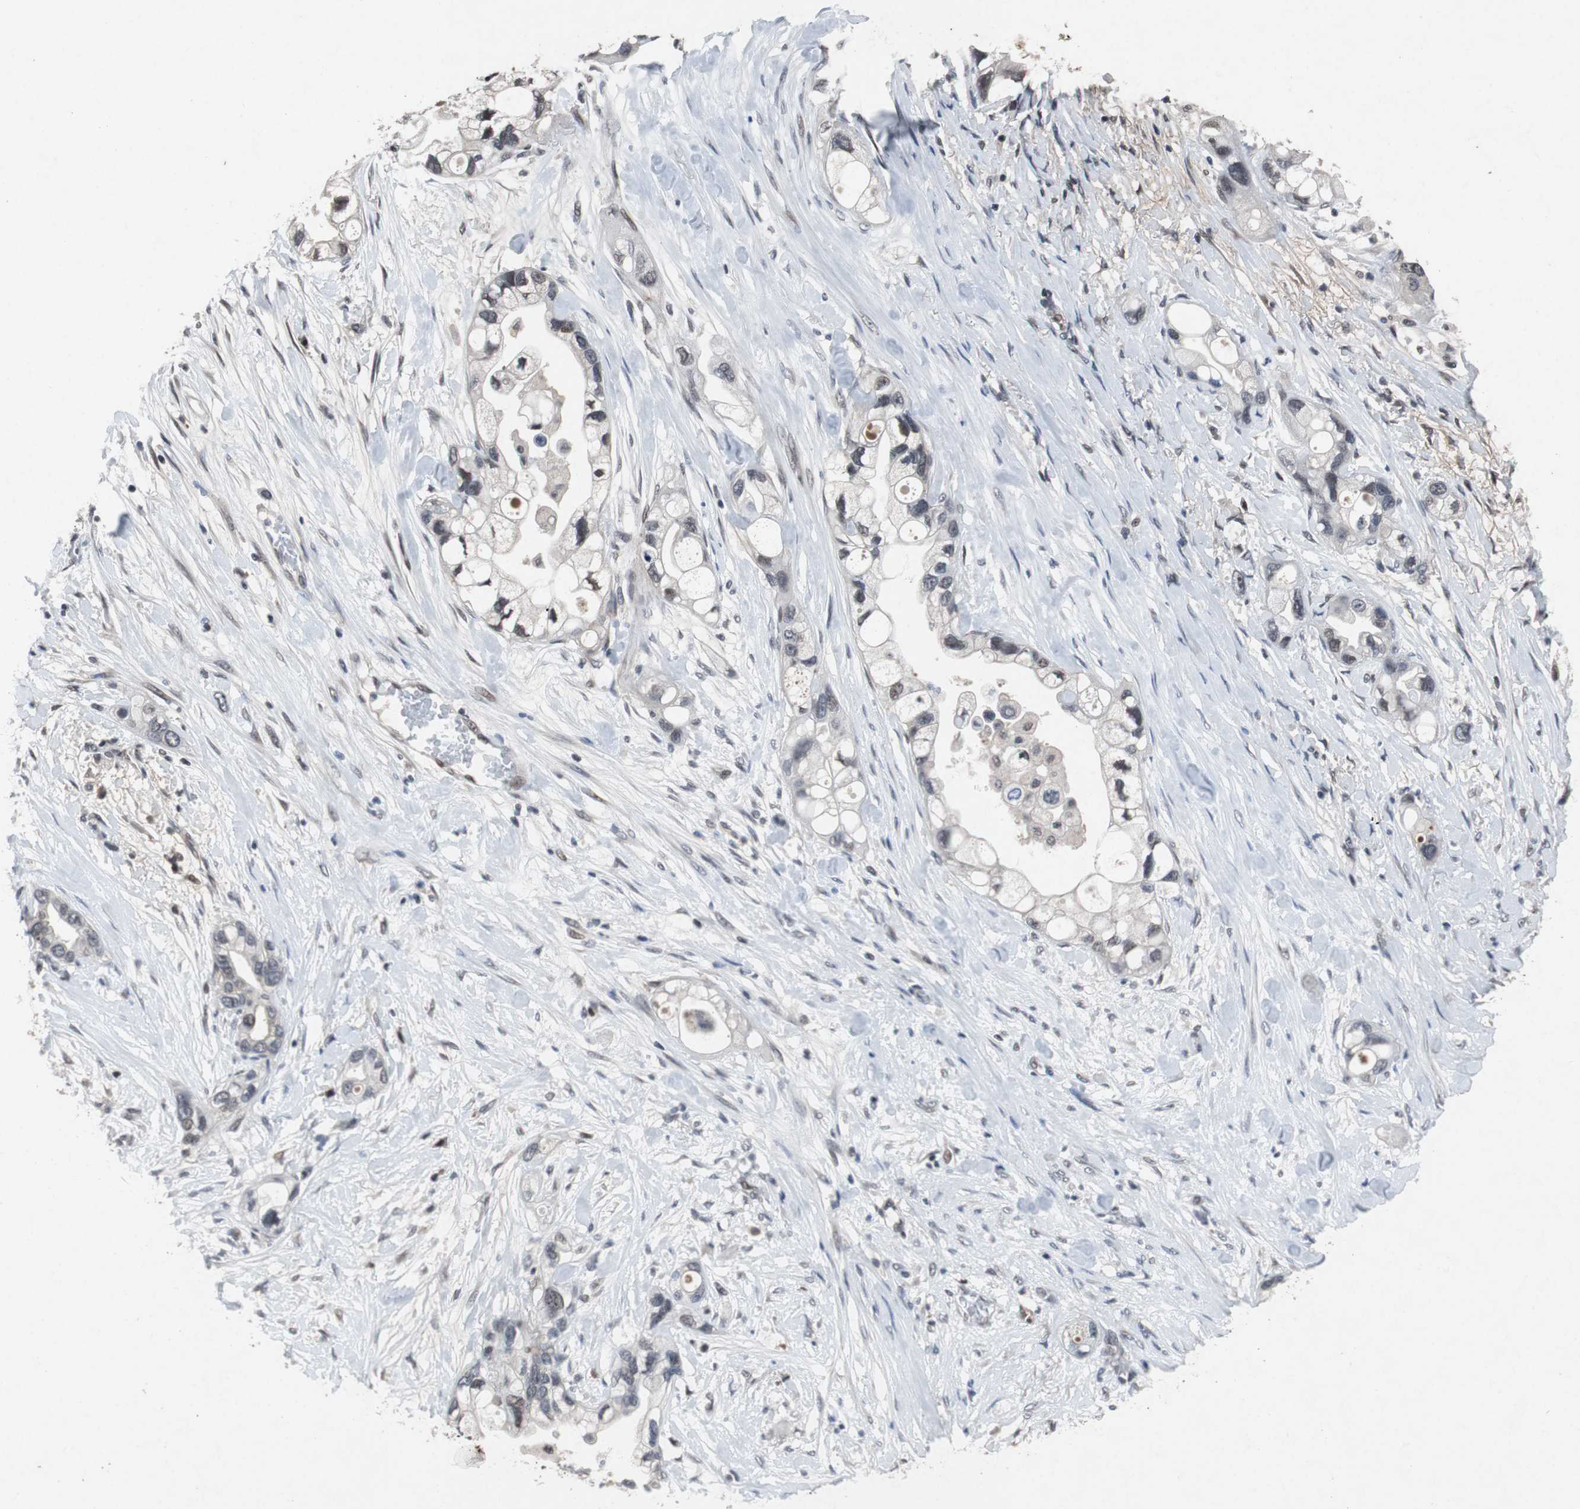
{"staining": {"intensity": "negative", "quantity": "none", "location": "none"}, "tissue": "pancreatic cancer", "cell_type": "Tumor cells", "image_type": "cancer", "snomed": [{"axis": "morphology", "description": "Adenocarcinoma, NOS"}, {"axis": "topography", "description": "Pancreas"}], "caption": "There is no significant positivity in tumor cells of pancreatic adenocarcinoma. (Brightfield microscopy of DAB (3,3'-diaminobenzidine) IHC at high magnification).", "gene": "TP63", "patient": {"sex": "female", "age": 77}}